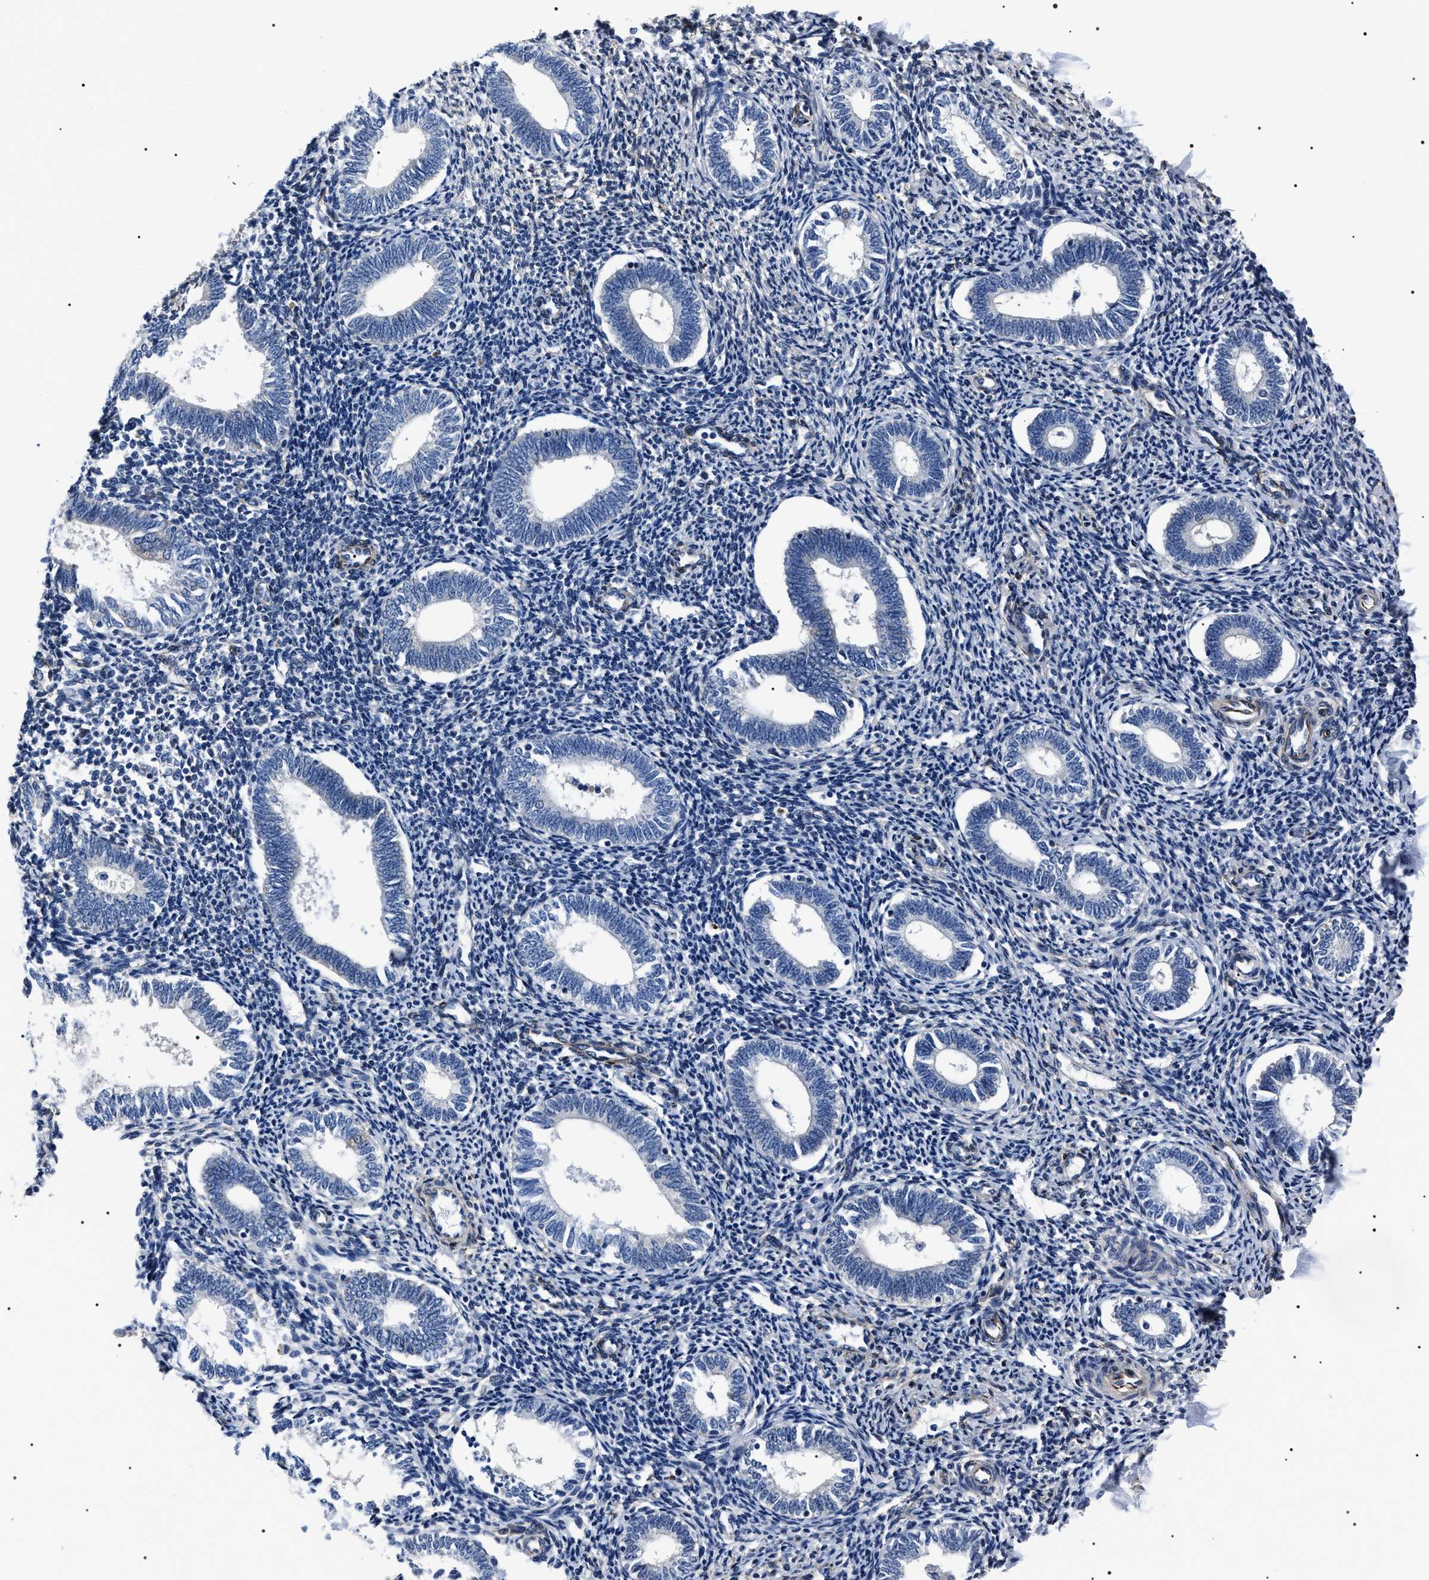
{"staining": {"intensity": "strong", "quantity": "<25%", "location": "cytoplasmic/membranous"}, "tissue": "endometrium", "cell_type": "Cells in endometrial stroma", "image_type": "normal", "snomed": [{"axis": "morphology", "description": "Normal tissue, NOS"}, {"axis": "topography", "description": "Endometrium"}], "caption": "High-magnification brightfield microscopy of unremarkable endometrium stained with DAB (brown) and counterstained with hematoxylin (blue). cells in endometrial stroma exhibit strong cytoplasmic/membranous positivity is present in about<25% of cells. (DAB (3,3'-diaminobenzidine) = brown stain, brightfield microscopy at high magnification).", "gene": "BAG2", "patient": {"sex": "female", "age": 41}}